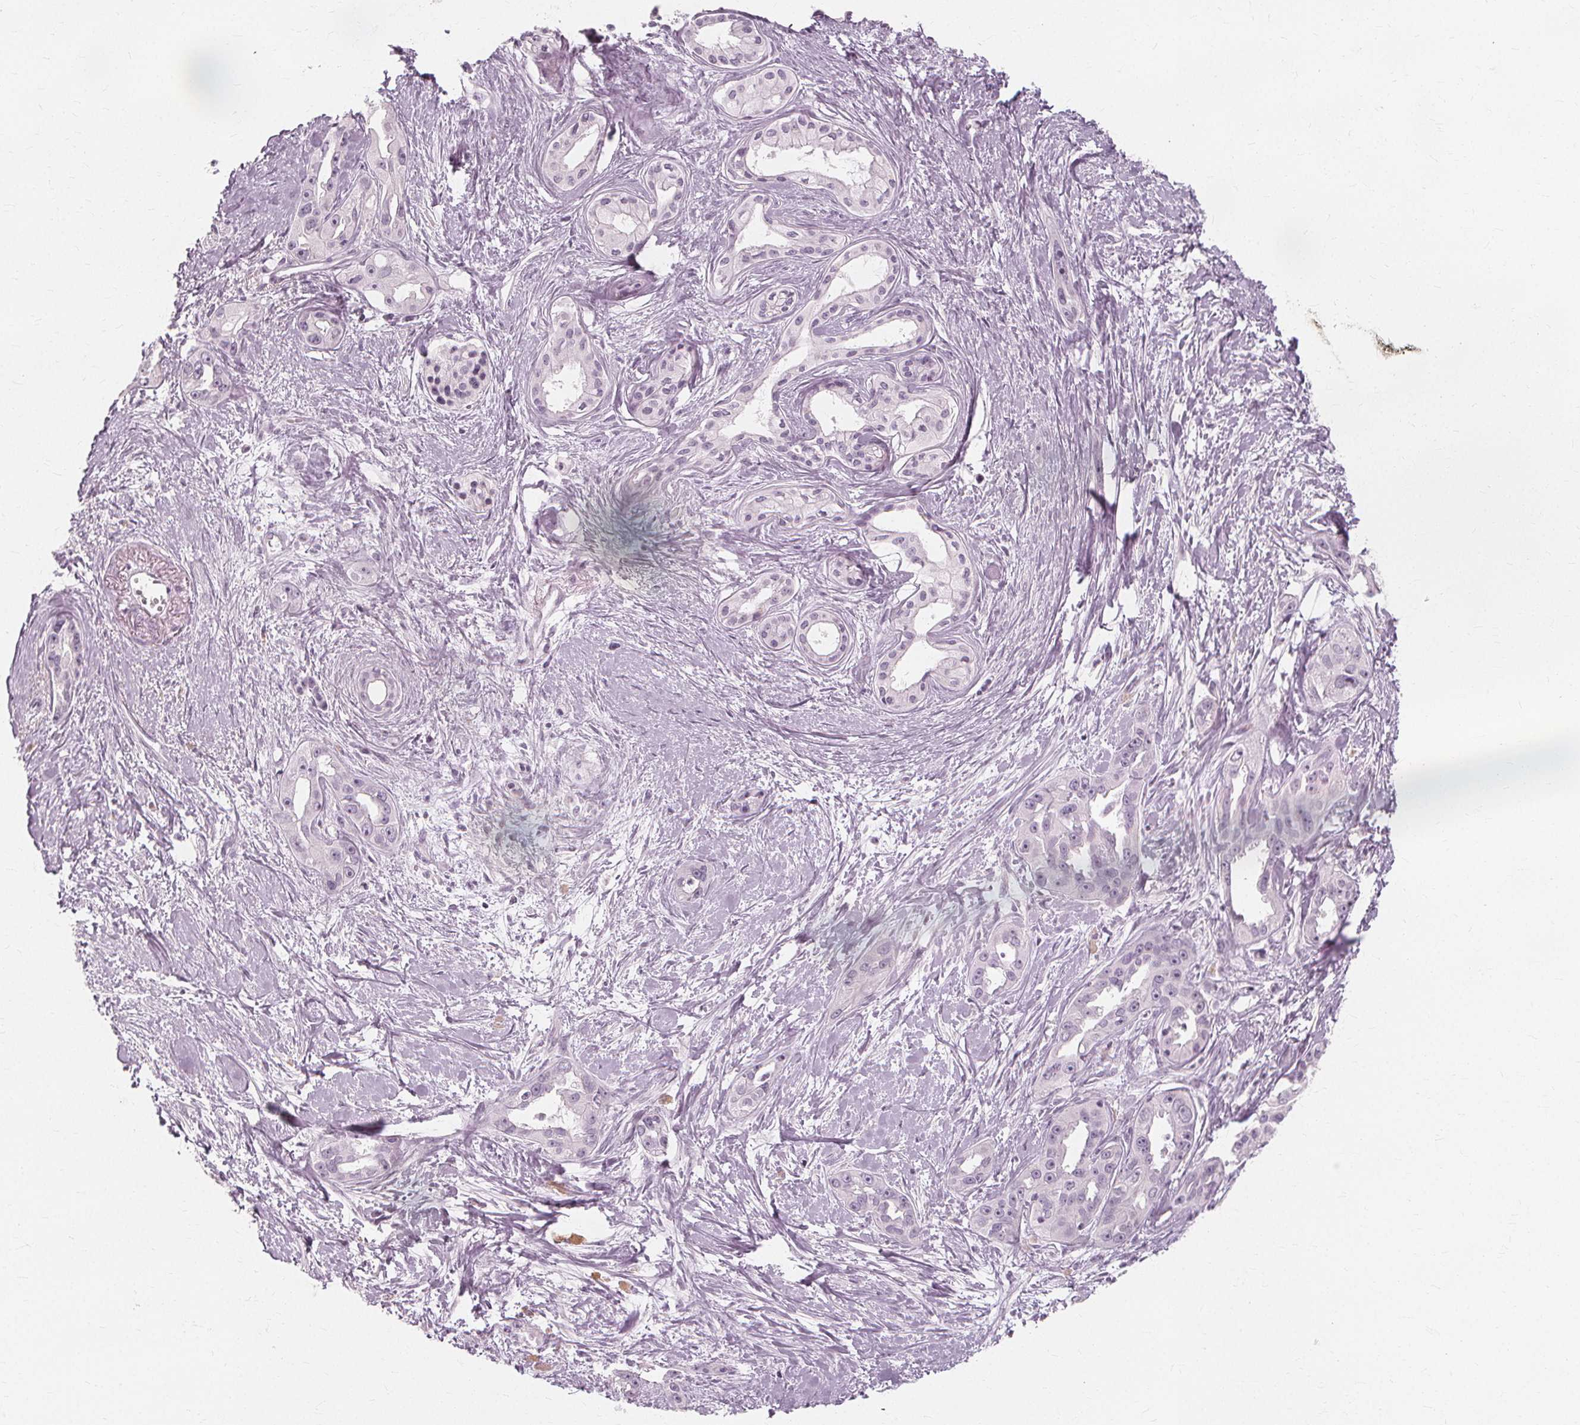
{"staining": {"intensity": "negative", "quantity": "none", "location": "none"}, "tissue": "pancreatic cancer", "cell_type": "Tumor cells", "image_type": "cancer", "snomed": [{"axis": "morphology", "description": "Adenocarcinoma, NOS"}, {"axis": "topography", "description": "Pancreas"}], "caption": "IHC image of neoplastic tissue: human pancreatic cancer (adenocarcinoma) stained with DAB displays no significant protein staining in tumor cells.", "gene": "NXPE1", "patient": {"sex": "female", "age": 50}}